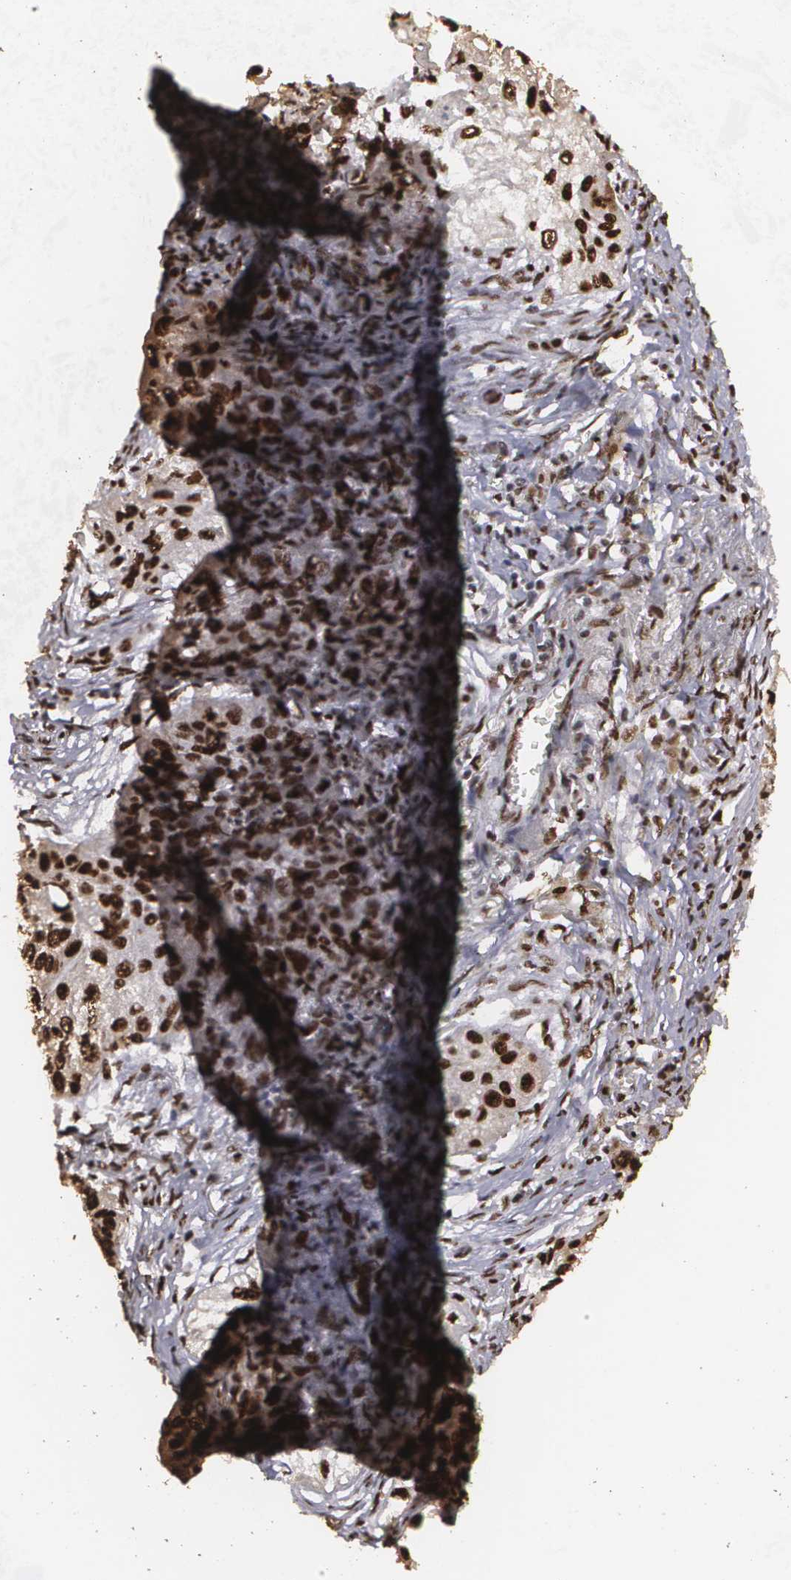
{"staining": {"intensity": "strong", "quantity": ">75%", "location": "nuclear"}, "tissue": "lung cancer", "cell_type": "Tumor cells", "image_type": "cancer", "snomed": [{"axis": "morphology", "description": "Squamous cell carcinoma, NOS"}, {"axis": "topography", "description": "Lung"}], "caption": "Protein staining exhibits strong nuclear positivity in about >75% of tumor cells in lung cancer.", "gene": "RCOR1", "patient": {"sex": "male", "age": 71}}